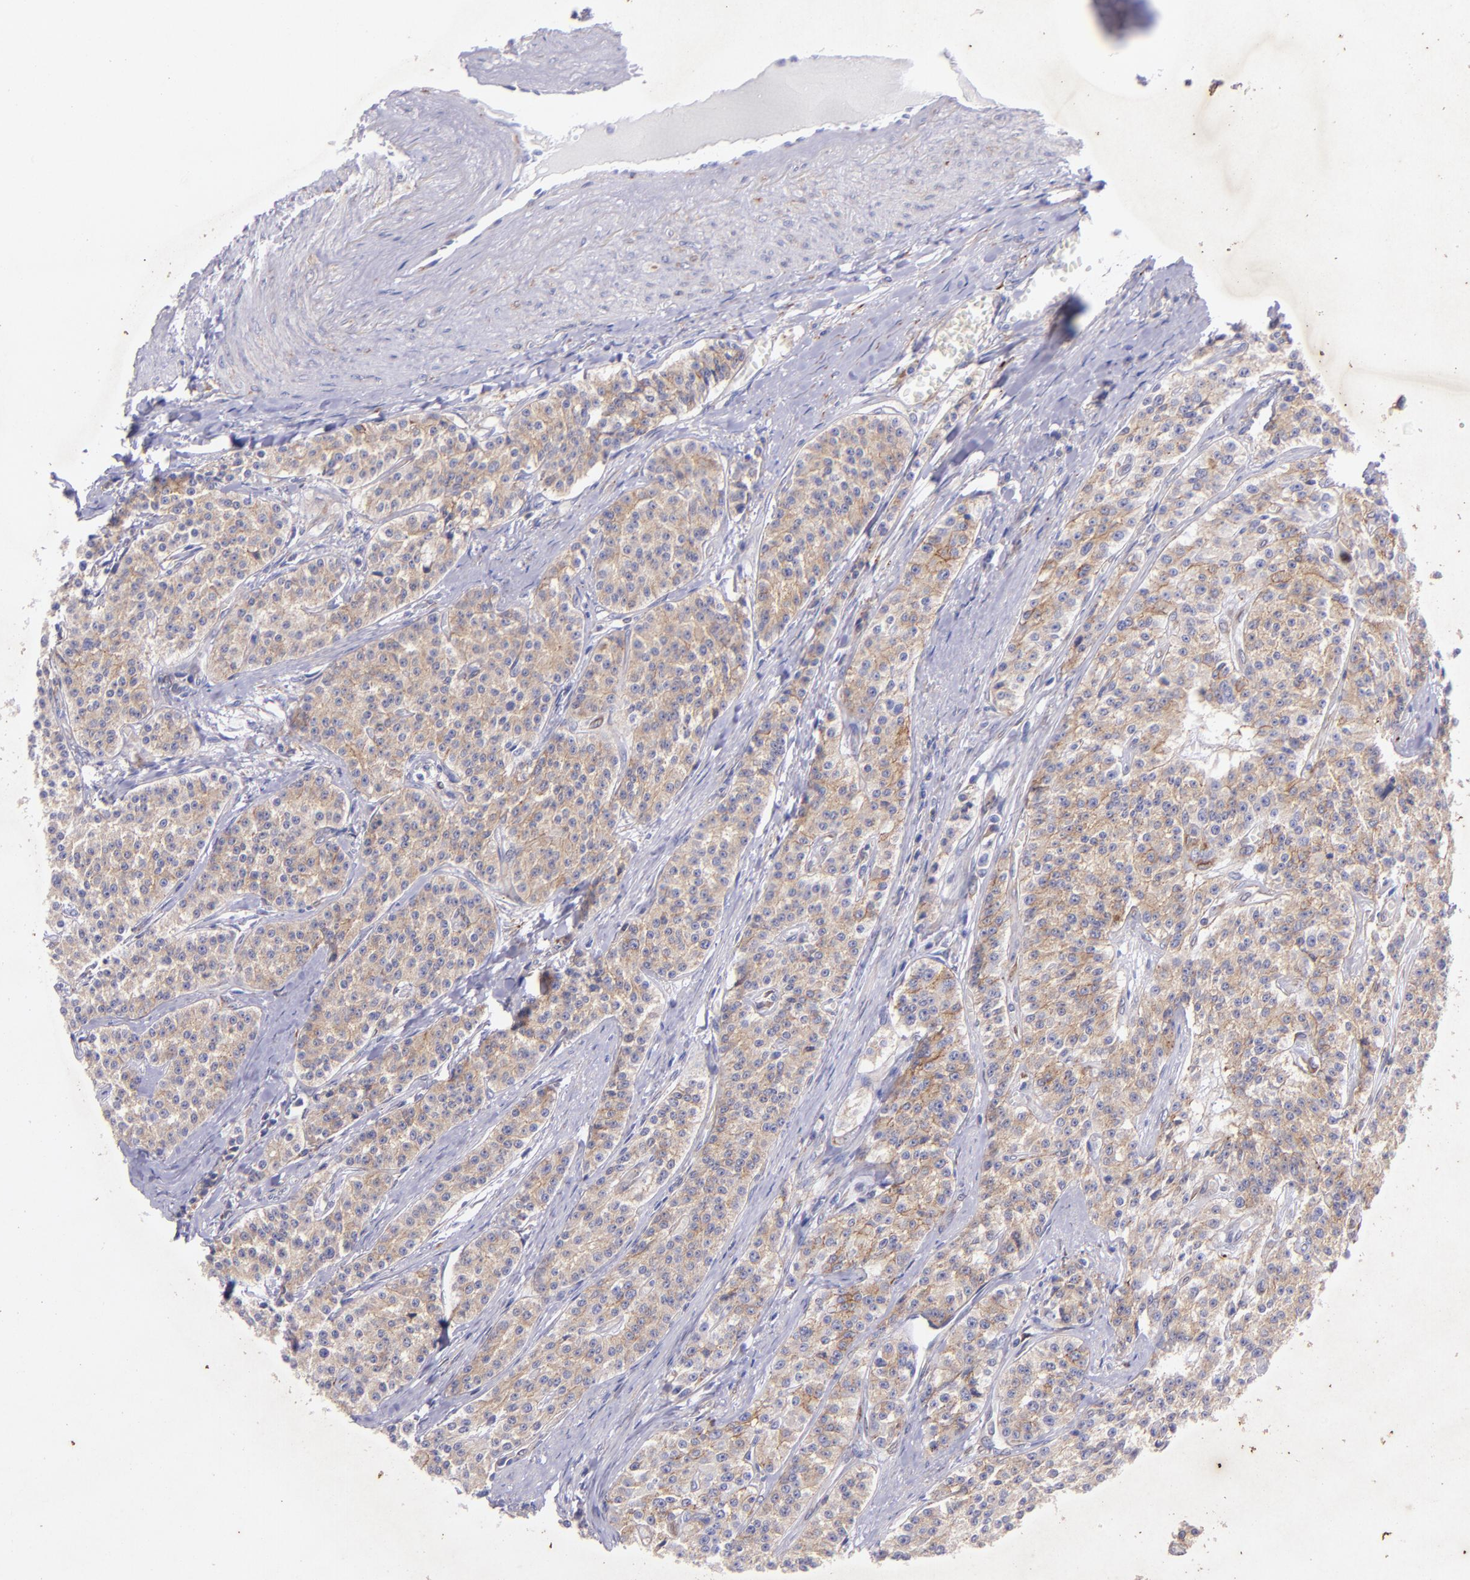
{"staining": {"intensity": "moderate", "quantity": ">75%", "location": "cytoplasmic/membranous"}, "tissue": "carcinoid", "cell_type": "Tumor cells", "image_type": "cancer", "snomed": [{"axis": "morphology", "description": "Carcinoid, malignant, NOS"}, {"axis": "topography", "description": "Stomach"}], "caption": "Malignant carcinoid stained with a brown dye exhibits moderate cytoplasmic/membranous positive staining in about >75% of tumor cells.", "gene": "RET", "patient": {"sex": "female", "age": 76}}